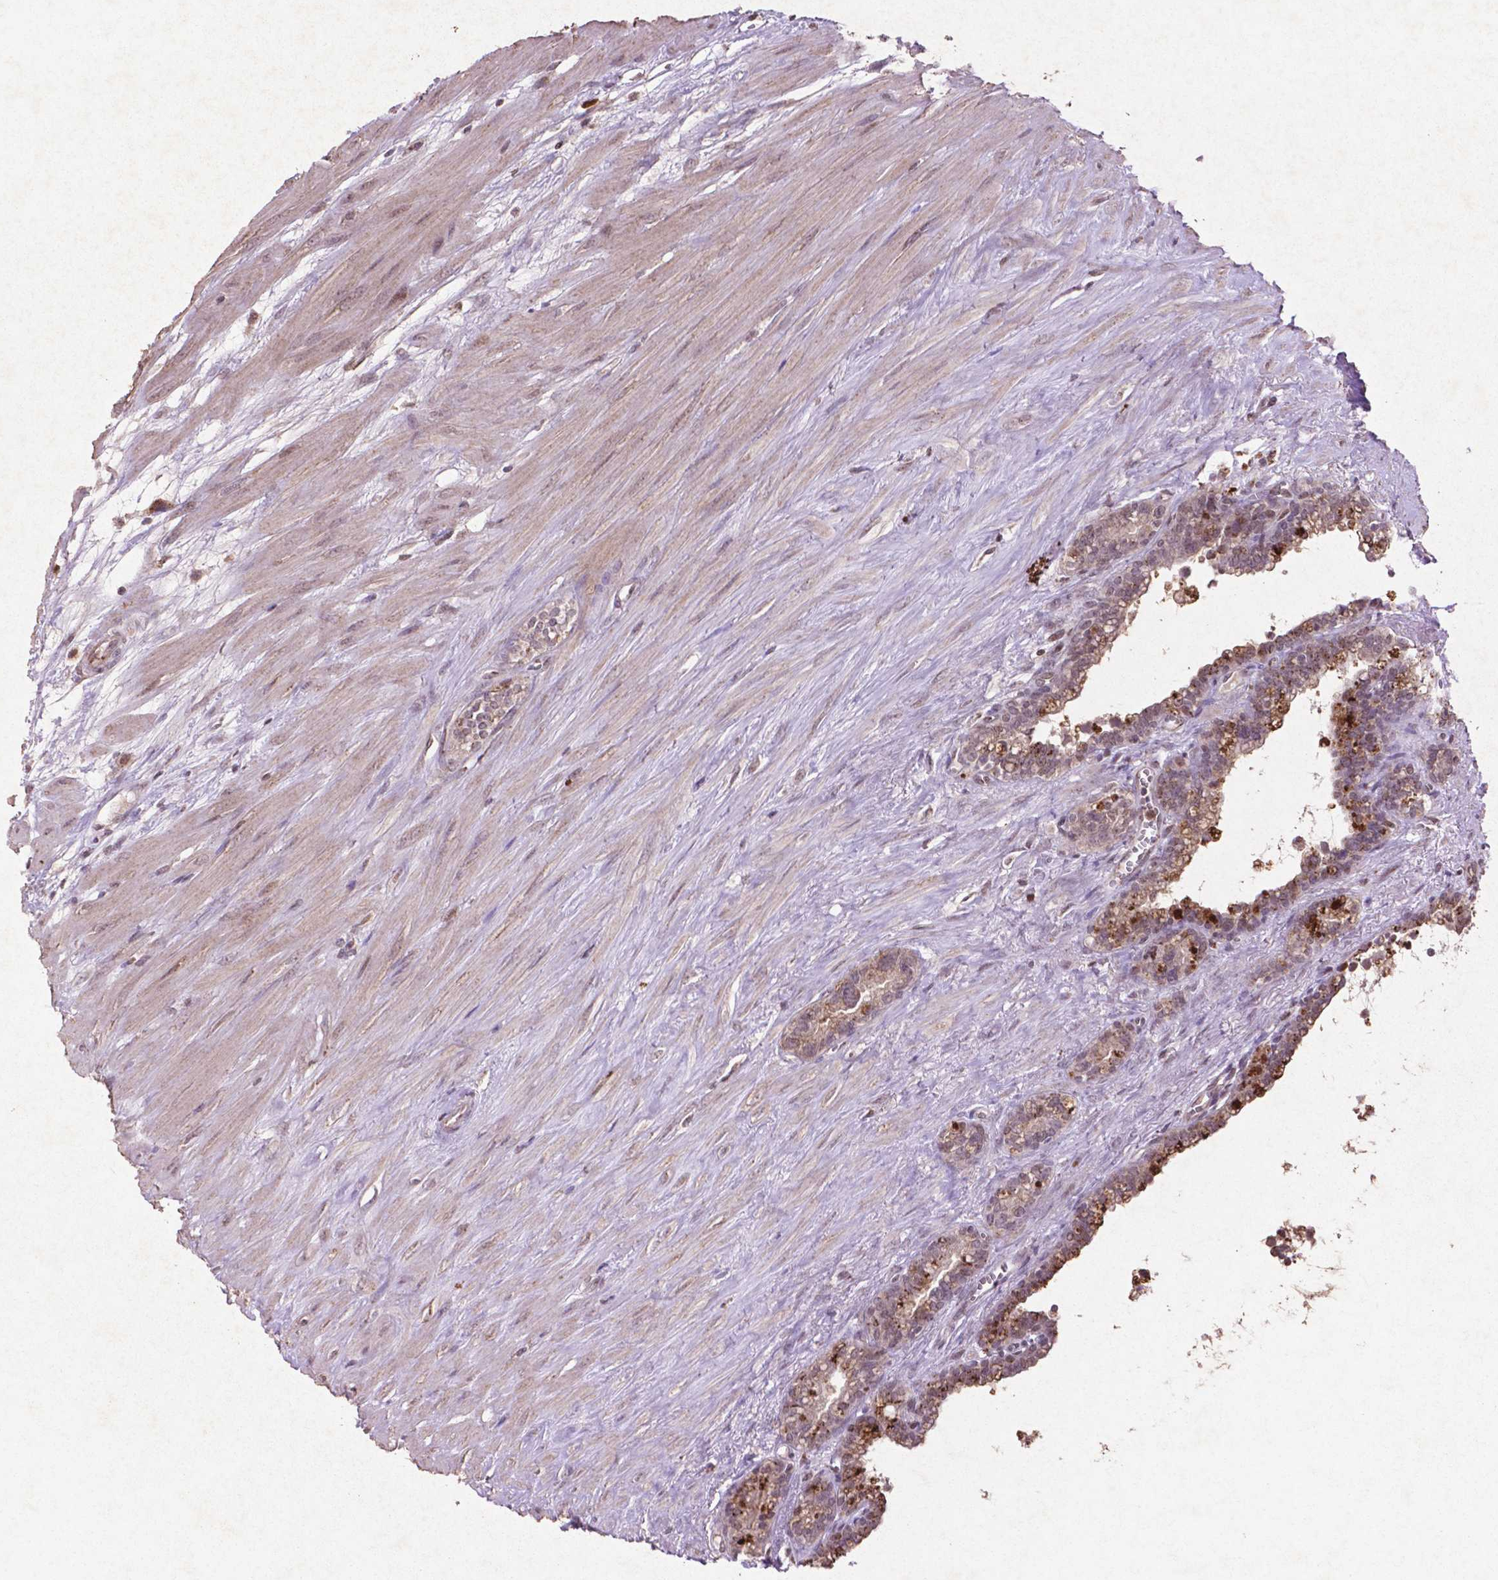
{"staining": {"intensity": "negative", "quantity": "none", "location": "none"}, "tissue": "seminal vesicle", "cell_type": "Glandular cells", "image_type": "normal", "snomed": [{"axis": "morphology", "description": "Normal tissue, NOS"}, {"axis": "morphology", "description": "Urothelial carcinoma, NOS"}, {"axis": "topography", "description": "Urinary bladder"}, {"axis": "topography", "description": "Seminal veicle"}], "caption": "This micrograph is of unremarkable seminal vesicle stained with immunohistochemistry to label a protein in brown with the nuclei are counter-stained blue. There is no expression in glandular cells. Brightfield microscopy of immunohistochemistry stained with DAB (brown) and hematoxylin (blue), captured at high magnification.", "gene": "GLRX", "patient": {"sex": "male", "age": 76}}